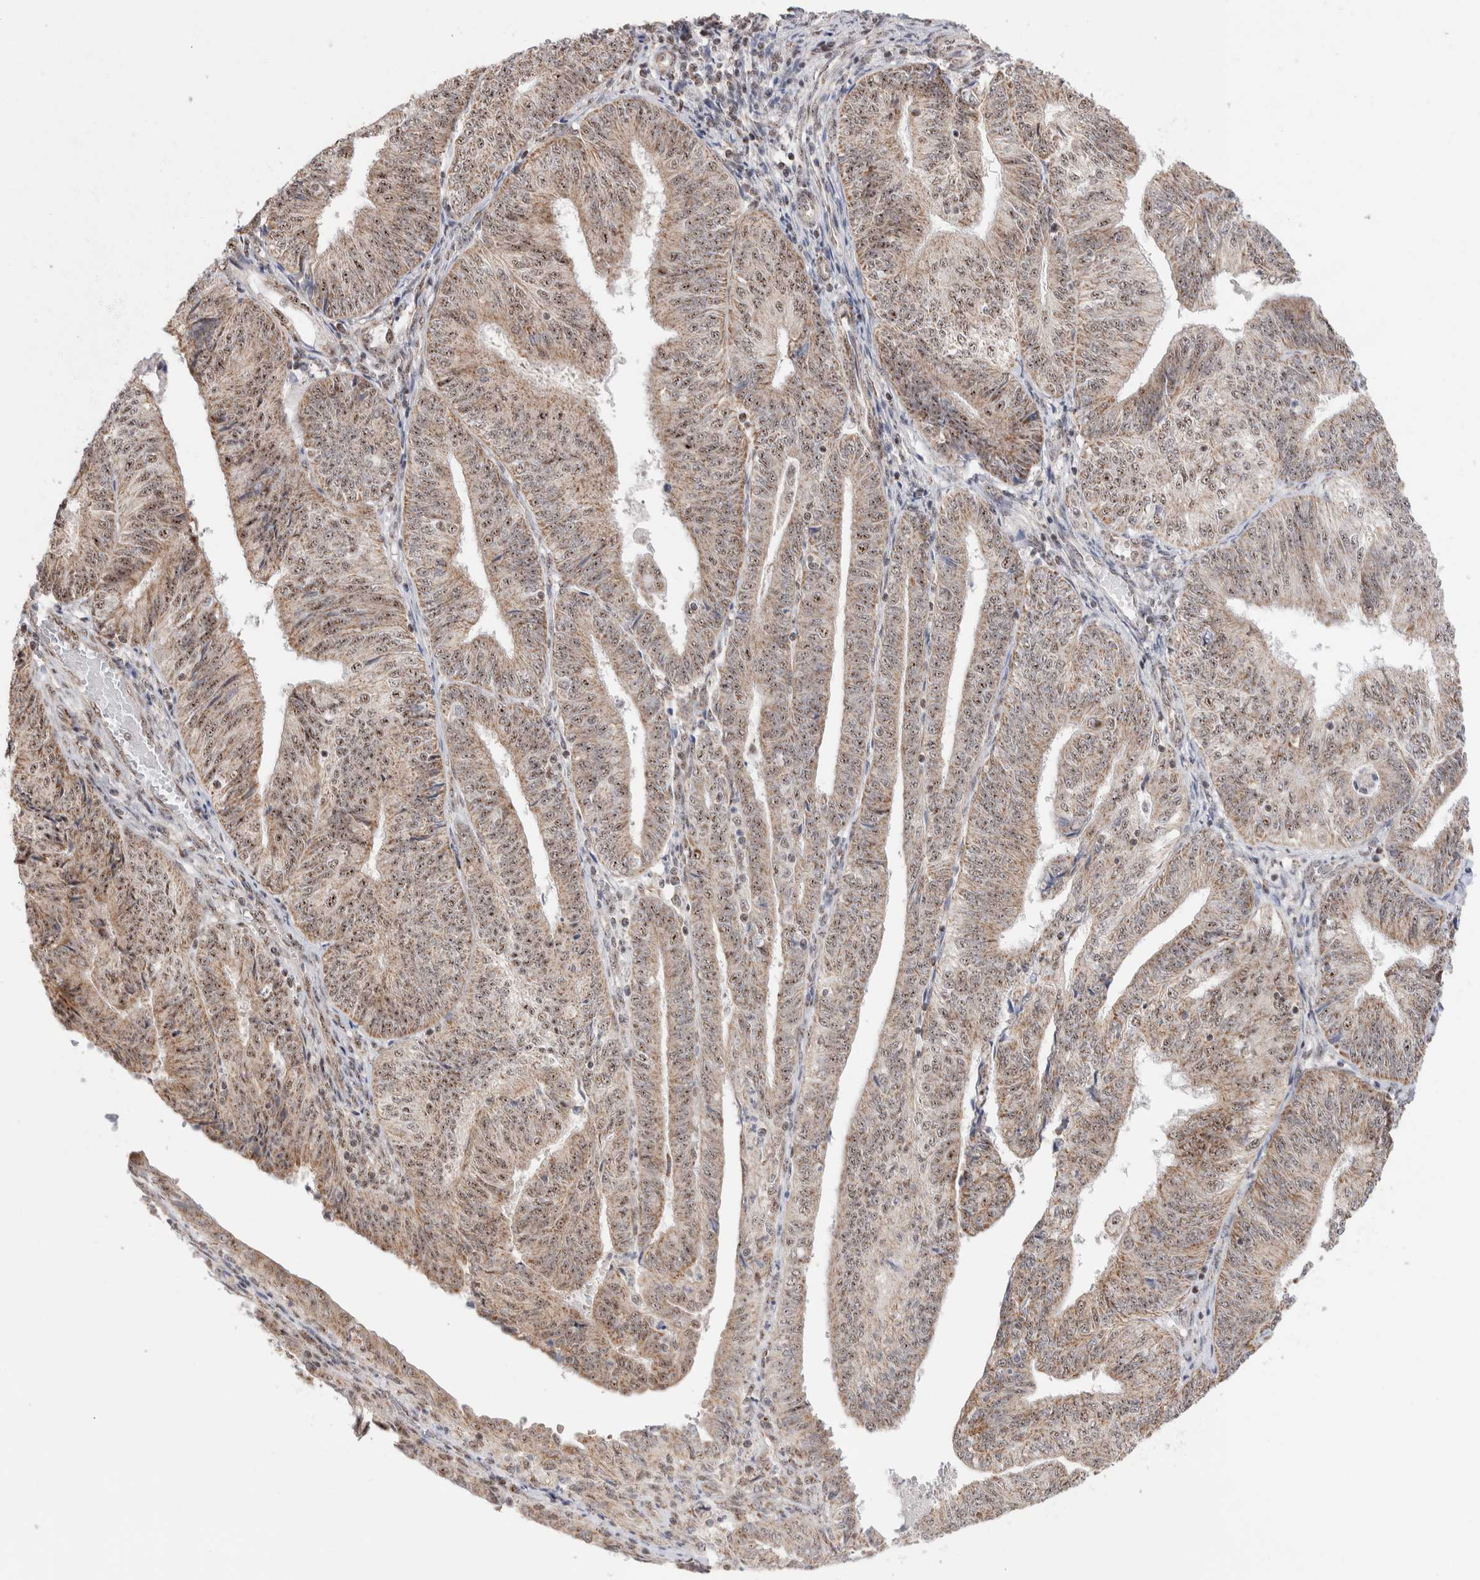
{"staining": {"intensity": "moderate", "quantity": ">75%", "location": "cytoplasmic/membranous,nuclear"}, "tissue": "endometrial cancer", "cell_type": "Tumor cells", "image_type": "cancer", "snomed": [{"axis": "morphology", "description": "Adenocarcinoma, NOS"}, {"axis": "topography", "description": "Endometrium"}], "caption": "Endometrial cancer (adenocarcinoma) stained with a brown dye exhibits moderate cytoplasmic/membranous and nuclear positive positivity in about >75% of tumor cells.", "gene": "ZNF695", "patient": {"sex": "female", "age": 58}}